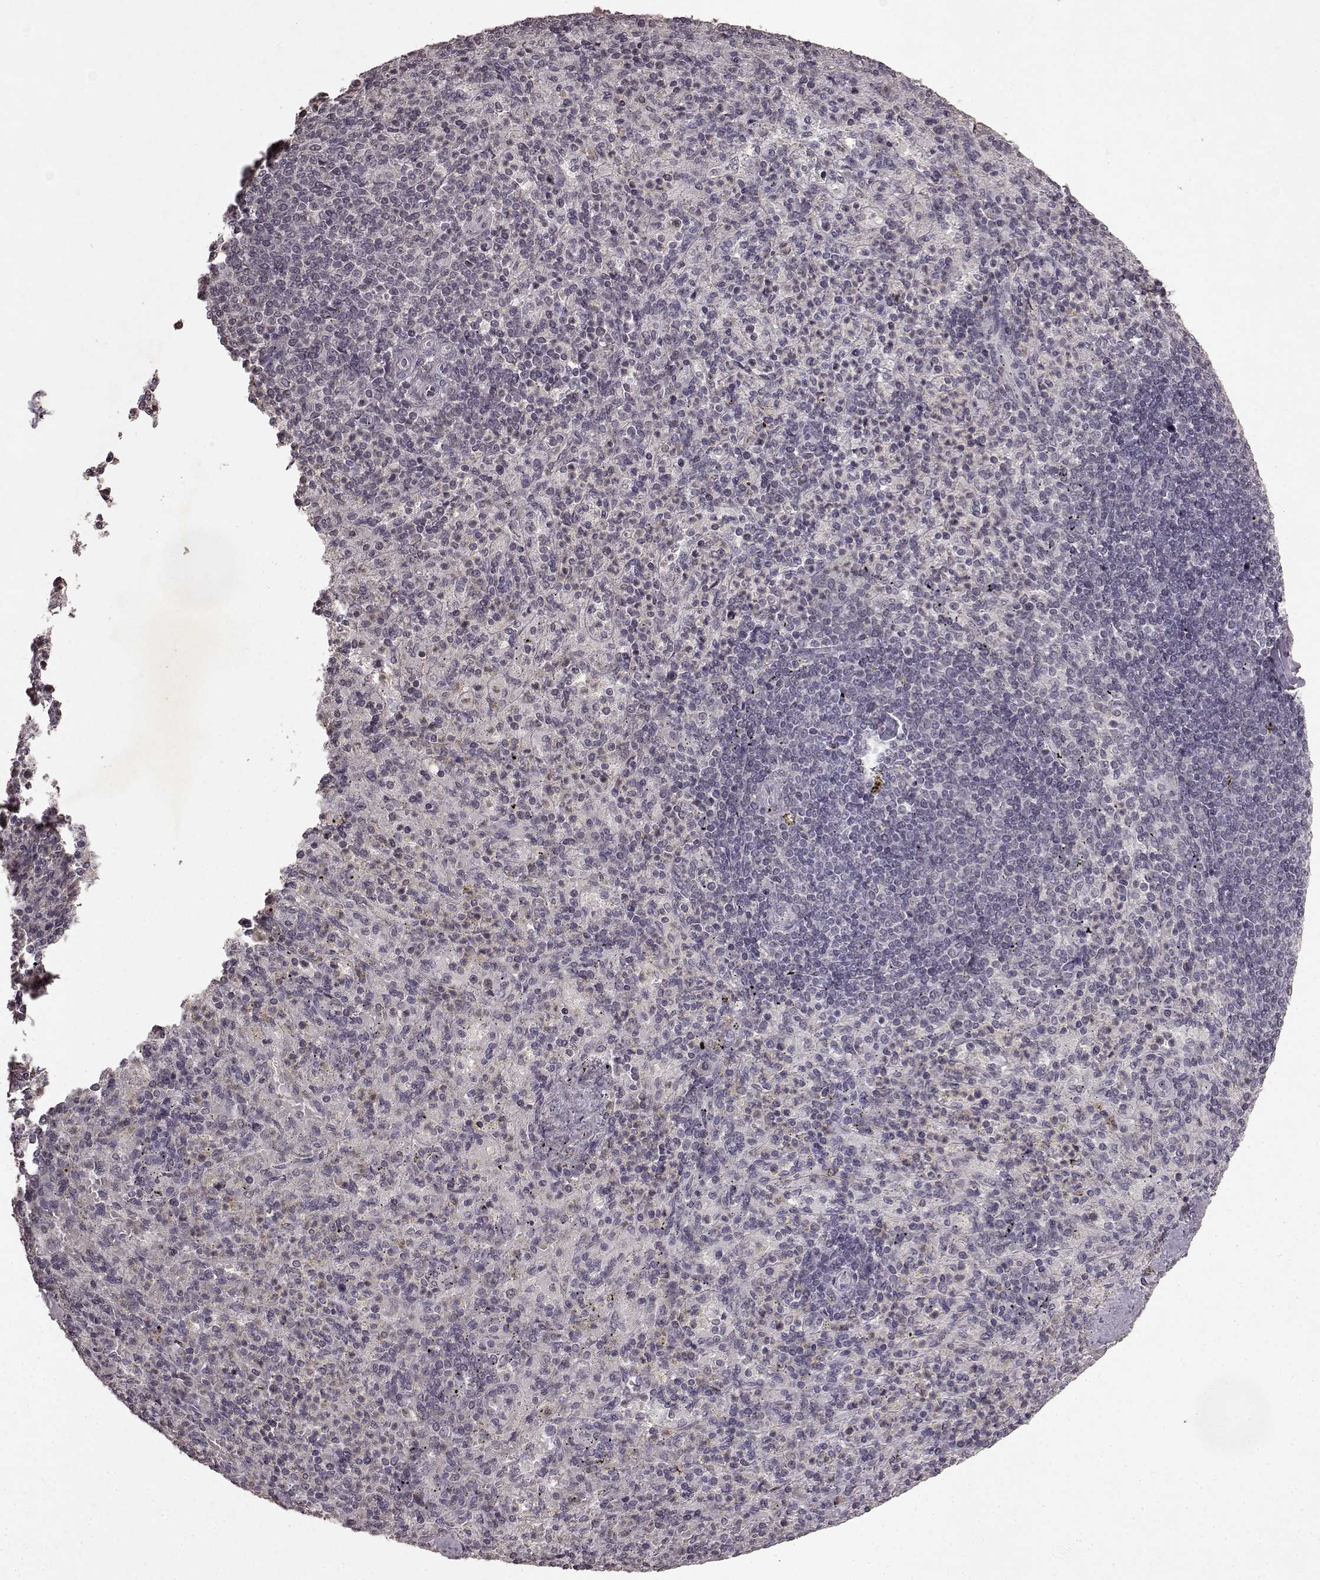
{"staining": {"intensity": "negative", "quantity": "none", "location": "none"}, "tissue": "spleen", "cell_type": "Cells in red pulp", "image_type": "normal", "snomed": [{"axis": "morphology", "description": "Normal tissue, NOS"}, {"axis": "topography", "description": "Spleen"}], "caption": "Immunohistochemistry (IHC) of normal human spleen reveals no staining in cells in red pulp.", "gene": "LHB", "patient": {"sex": "female", "age": 74}}